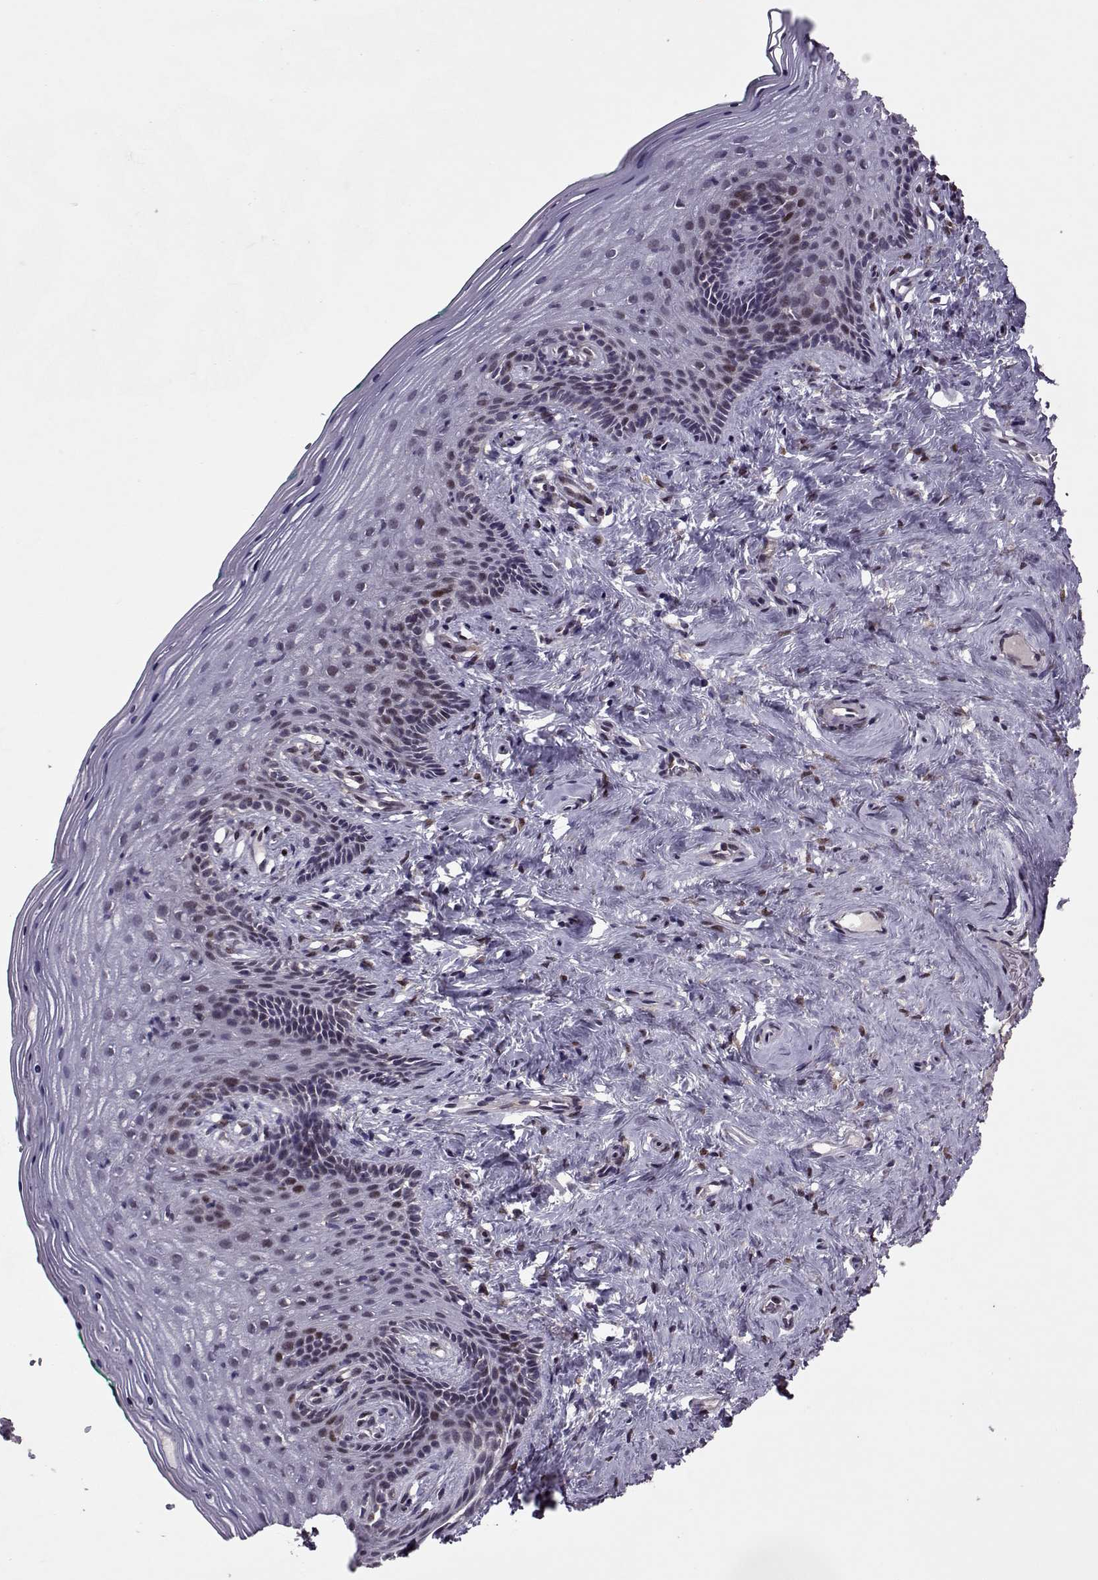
{"staining": {"intensity": "moderate", "quantity": "<25%", "location": "nuclear"}, "tissue": "vagina", "cell_type": "Squamous epithelial cells", "image_type": "normal", "snomed": [{"axis": "morphology", "description": "Normal tissue, NOS"}, {"axis": "topography", "description": "Vagina"}], "caption": "Immunohistochemical staining of benign human vagina demonstrates moderate nuclear protein positivity in about <25% of squamous epithelial cells.", "gene": "CDK4", "patient": {"sex": "female", "age": 45}}